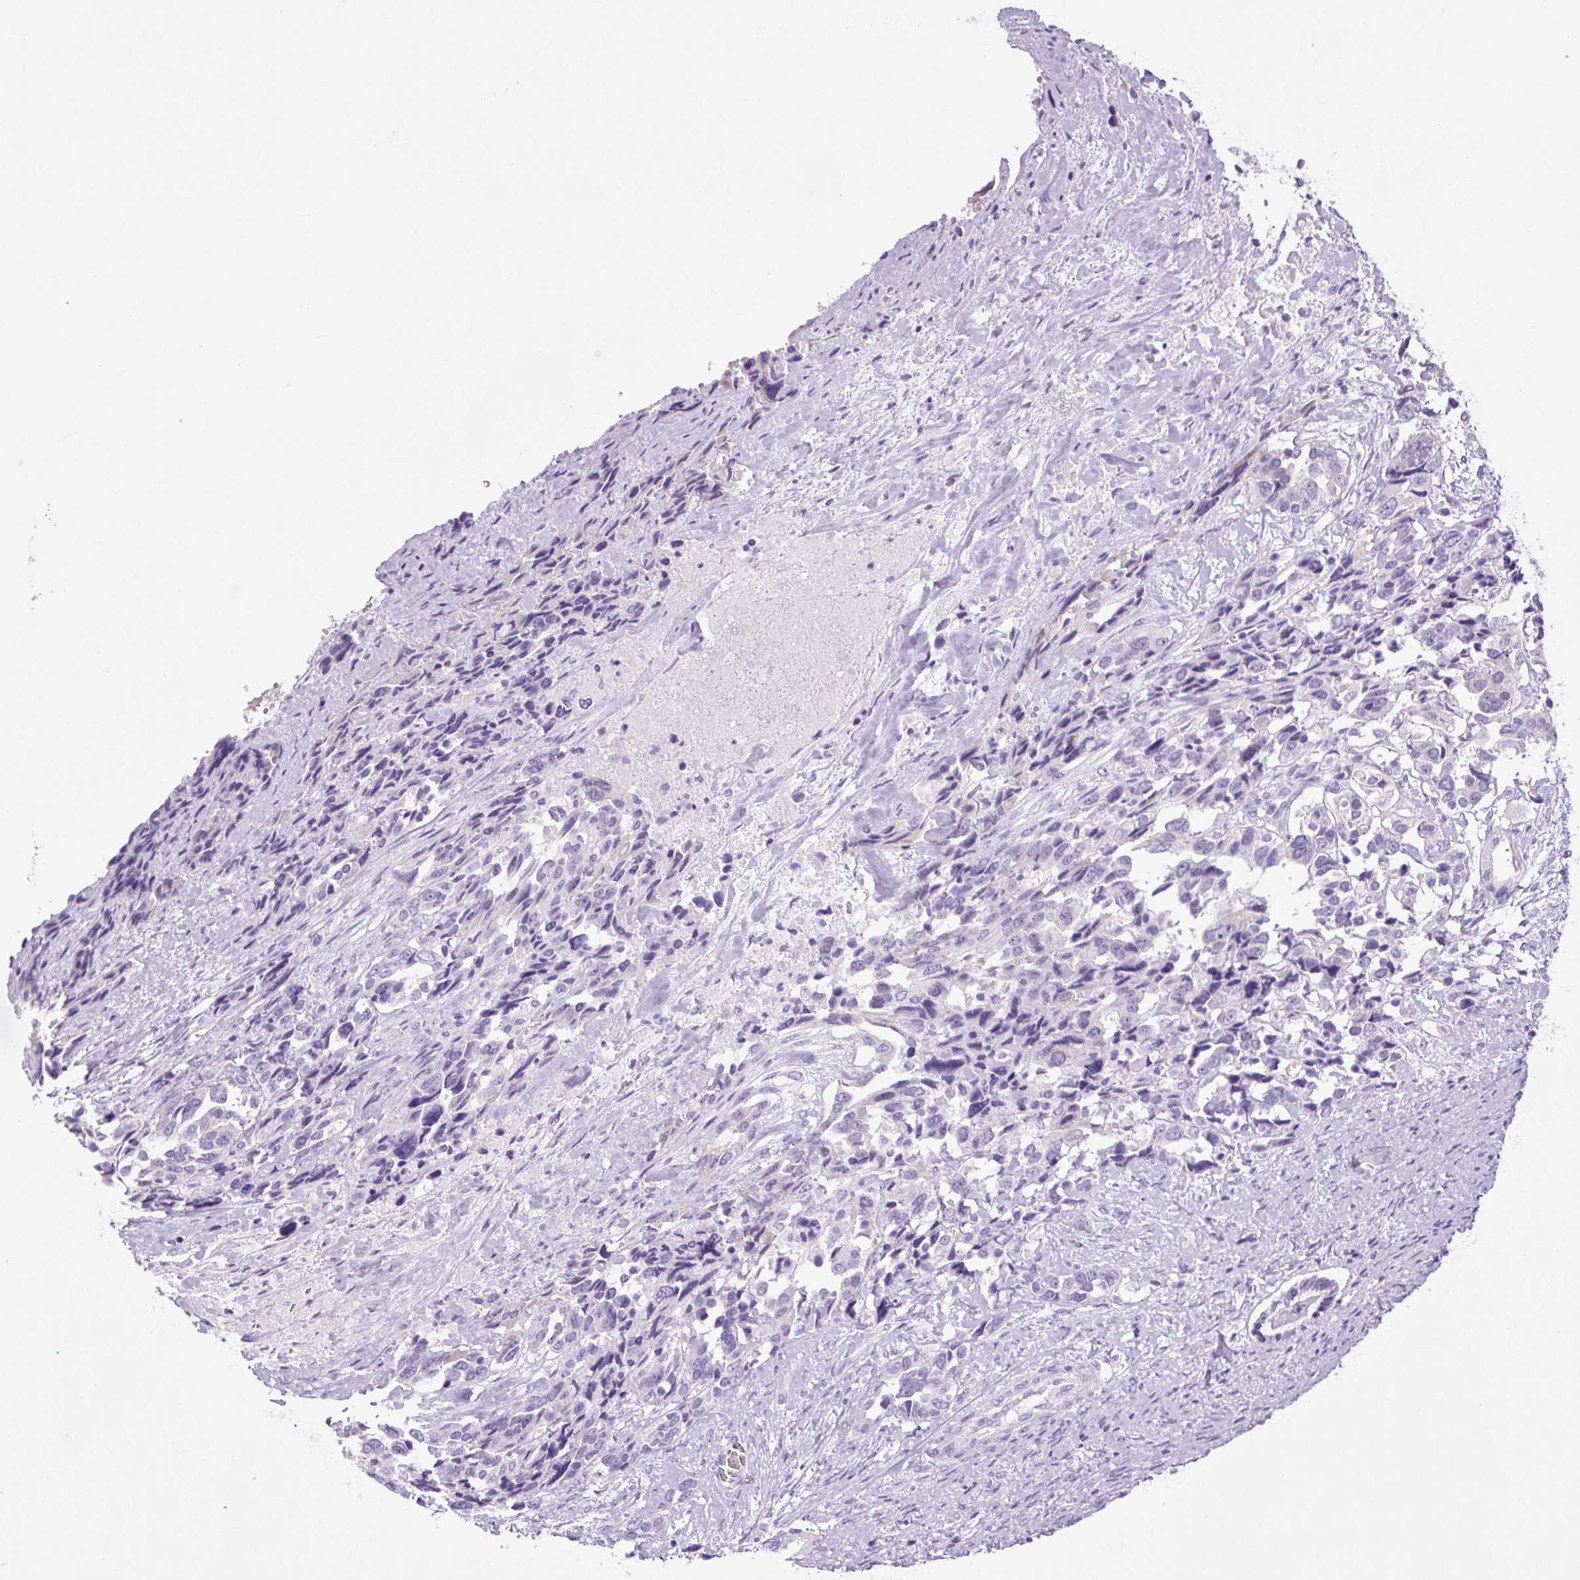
{"staining": {"intensity": "negative", "quantity": "none", "location": "none"}, "tissue": "ovarian cancer", "cell_type": "Tumor cells", "image_type": "cancer", "snomed": [{"axis": "morphology", "description": "Cystadenocarcinoma, serous, NOS"}, {"axis": "topography", "description": "Ovary"}], "caption": "An IHC image of ovarian serous cystadenocarcinoma is shown. There is no staining in tumor cells of ovarian serous cystadenocarcinoma. Brightfield microscopy of IHC stained with DAB (3,3'-diaminobenzidine) (brown) and hematoxylin (blue), captured at high magnification.", "gene": "TFF2", "patient": {"sex": "female", "age": 44}}